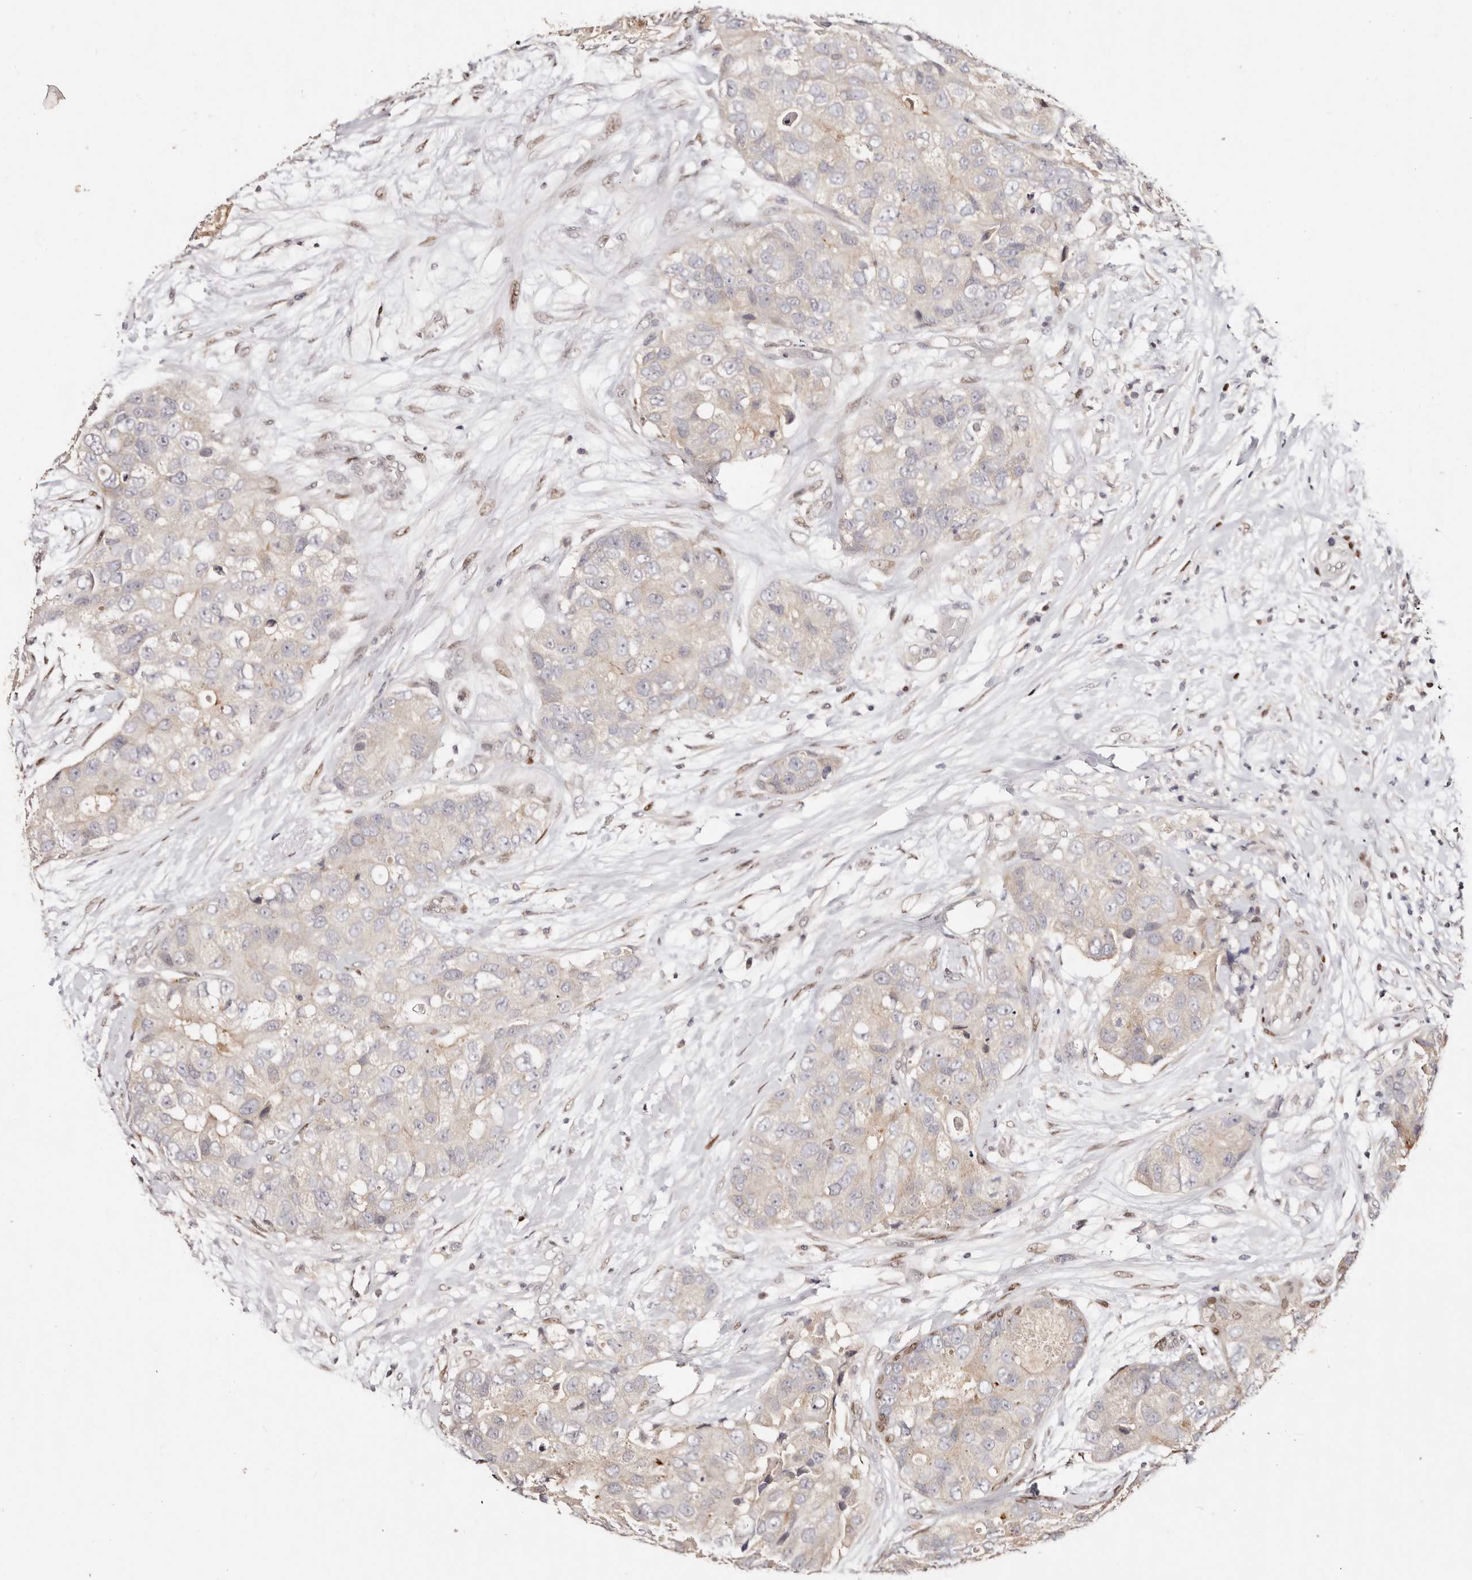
{"staining": {"intensity": "weak", "quantity": "<25%", "location": "cytoplasmic/membranous"}, "tissue": "breast cancer", "cell_type": "Tumor cells", "image_type": "cancer", "snomed": [{"axis": "morphology", "description": "Duct carcinoma"}, {"axis": "topography", "description": "Breast"}], "caption": "Immunohistochemistry micrograph of neoplastic tissue: breast infiltrating ductal carcinoma stained with DAB (3,3'-diaminobenzidine) demonstrates no significant protein positivity in tumor cells.", "gene": "IQGAP3", "patient": {"sex": "female", "age": 62}}